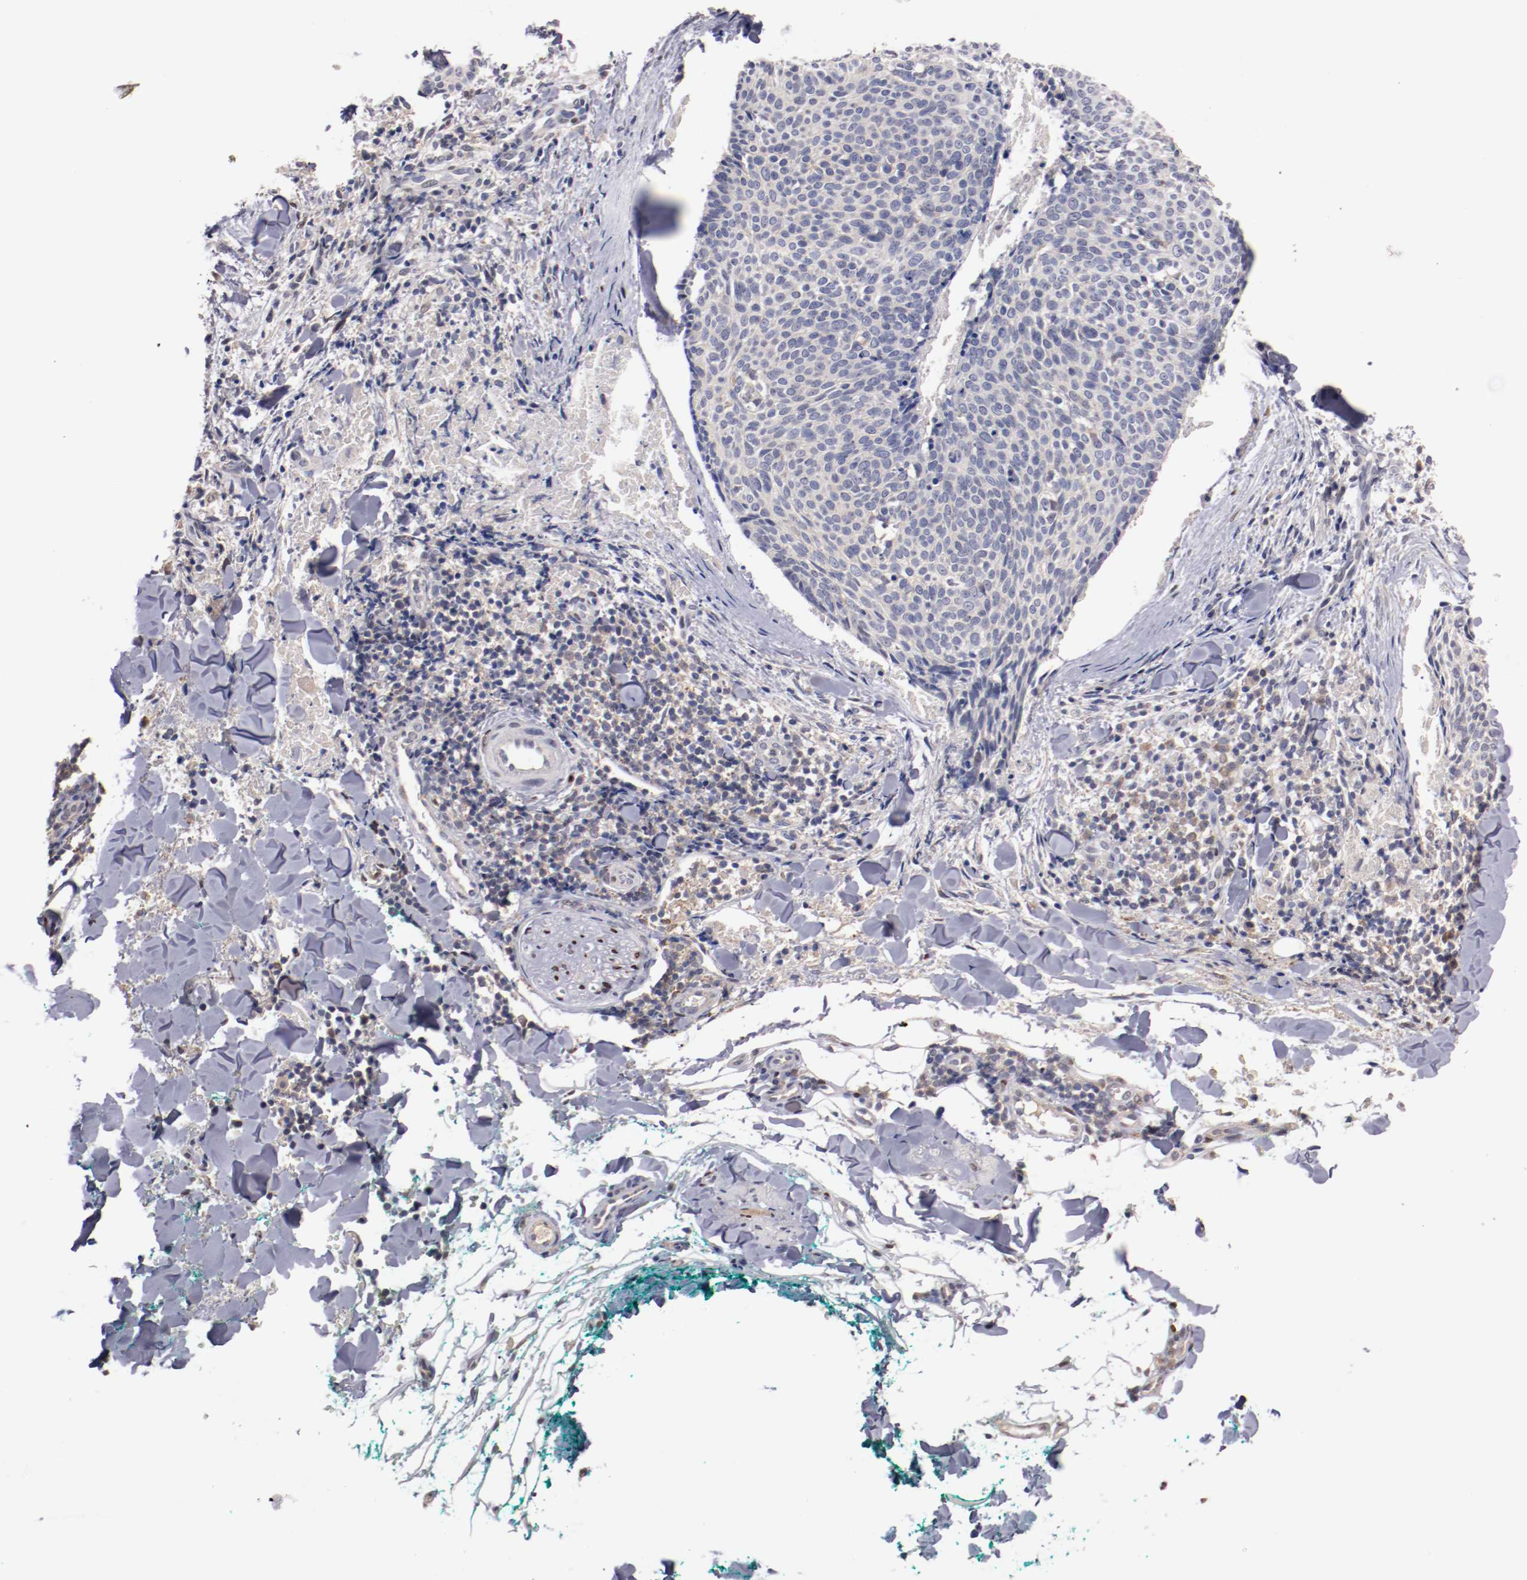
{"staining": {"intensity": "negative", "quantity": "none", "location": "none"}, "tissue": "skin cancer", "cell_type": "Tumor cells", "image_type": "cancer", "snomed": [{"axis": "morphology", "description": "Normal tissue, NOS"}, {"axis": "morphology", "description": "Basal cell carcinoma"}, {"axis": "topography", "description": "Skin"}], "caption": "Histopathology image shows no significant protein positivity in tumor cells of basal cell carcinoma (skin).", "gene": "FAM81A", "patient": {"sex": "female", "age": 57}}